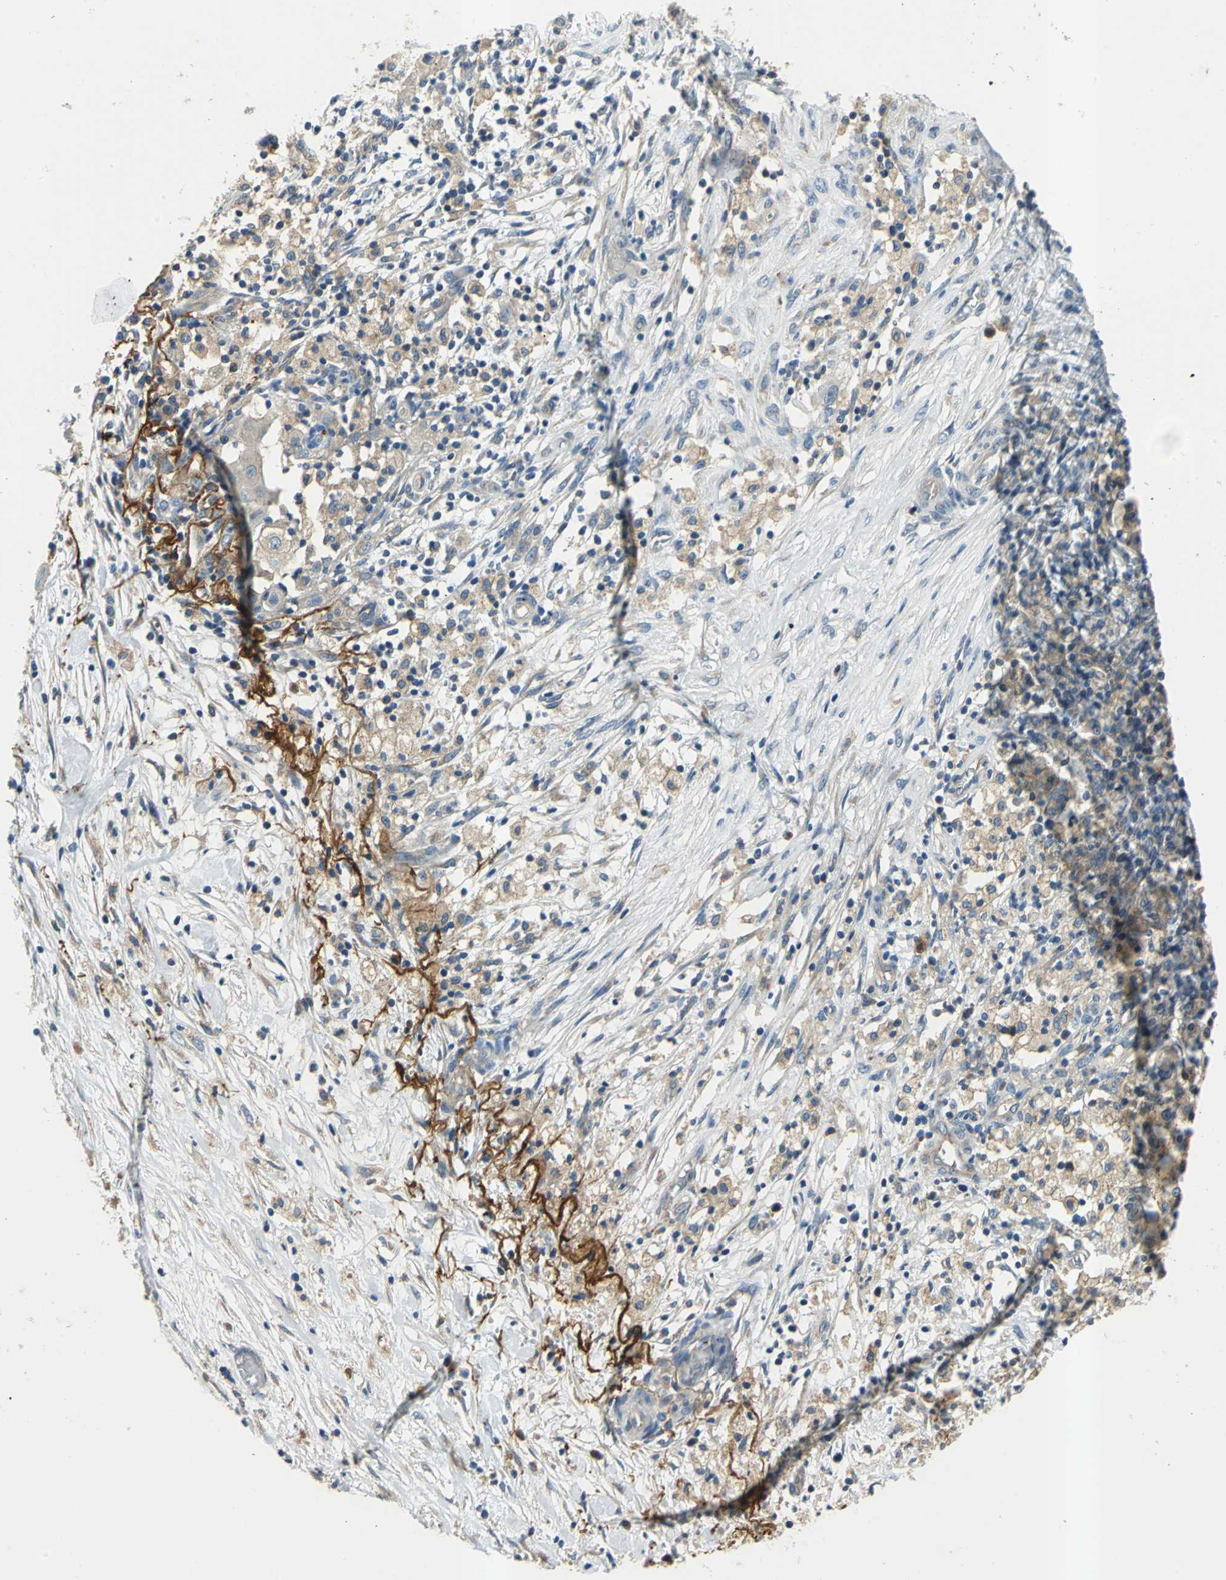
{"staining": {"intensity": "weak", "quantity": ">75%", "location": "cytoplasmic/membranous"}, "tissue": "ovarian cancer", "cell_type": "Tumor cells", "image_type": "cancer", "snomed": [{"axis": "morphology", "description": "Carcinoma, endometroid"}, {"axis": "topography", "description": "Ovary"}], "caption": "A low amount of weak cytoplasmic/membranous positivity is present in approximately >75% of tumor cells in ovarian endometroid carcinoma tissue. The staining is performed using DAB (3,3'-diaminobenzidine) brown chromogen to label protein expression. The nuclei are counter-stained blue using hematoxylin.", "gene": "SLC16A7", "patient": {"sex": "female", "age": 42}}